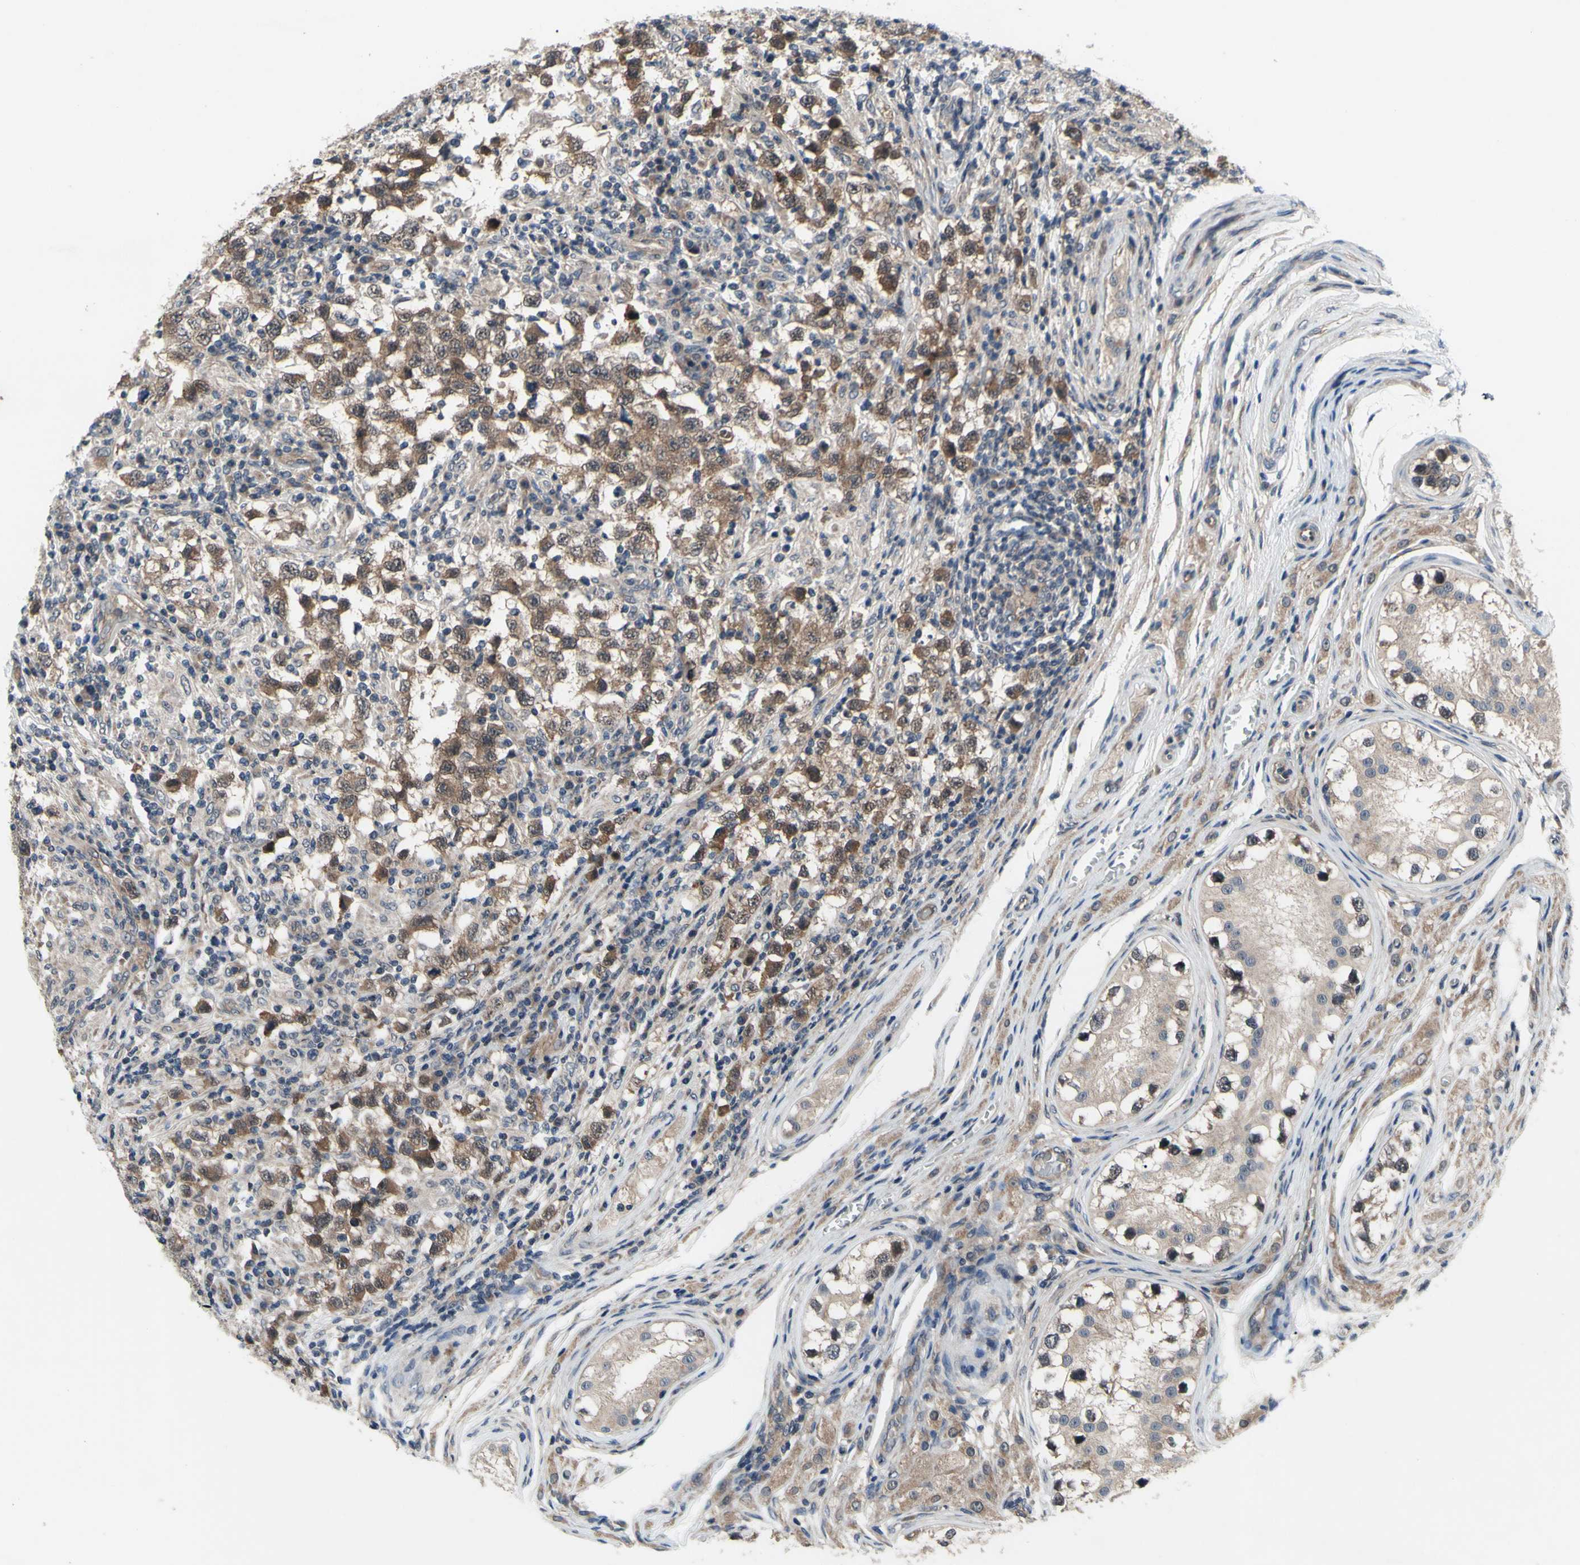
{"staining": {"intensity": "moderate", "quantity": ">75%", "location": "cytoplasmic/membranous"}, "tissue": "testis cancer", "cell_type": "Tumor cells", "image_type": "cancer", "snomed": [{"axis": "morphology", "description": "Carcinoma, Embryonal, NOS"}, {"axis": "topography", "description": "Testis"}], "caption": "Immunohistochemistry image of neoplastic tissue: testis cancer (embryonal carcinoma) stained using immunohistochemistry (IHC) reveals medium levels of moderate protein expression localized specifically in the cytoplasmic/membranous of tumor cells, appearing as a cytoplasmic/membranous brown color.", "gene": "TRDMT1", "patient": {"sex": "male", "age": 21}}